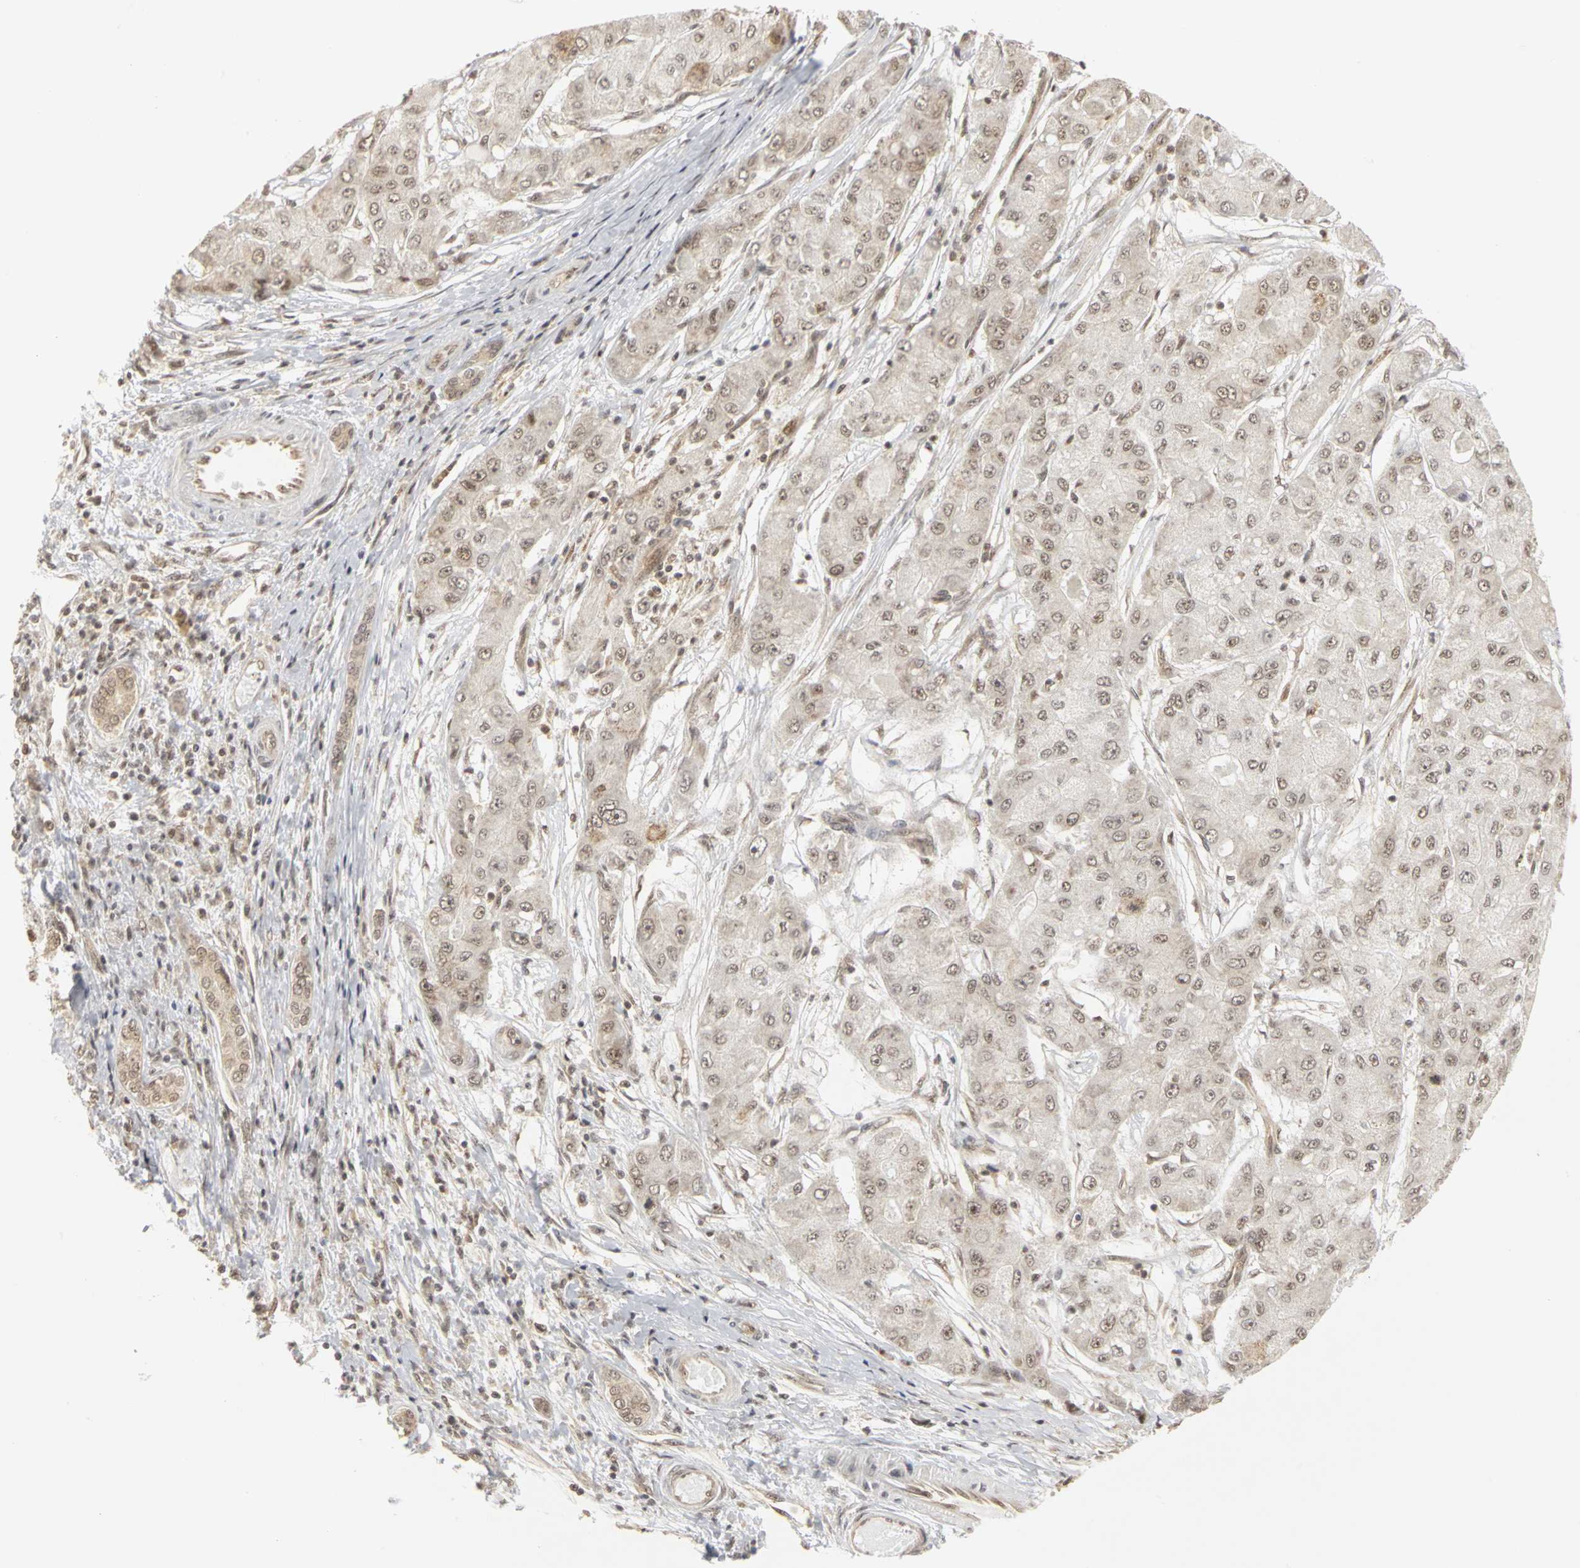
{"staining": {"intensity": "weak", "quantity": ">75%", "location": "cytoplasmic/membranous,nuclear"}, "tissue": "liver cancer", "cell_type": "Tumor cells", "image_type": "cancer", "snomed": [{"axis": "morphology", "description": "Carcinoma, Hepatocellular, NOS"}, {"axis": "topography", "description": "Liver"}], "caption": "IHC histopathology image of liver cancer (hepatocellular carcinoma) stained for a protein (brown), which demonstrates low levels of weak cytoplasmic/membranous and nuclear expression in approximately >75% of tumor cells.", "gene": "CSNK2B", "patient": {"sex": "male", "age": 80}}